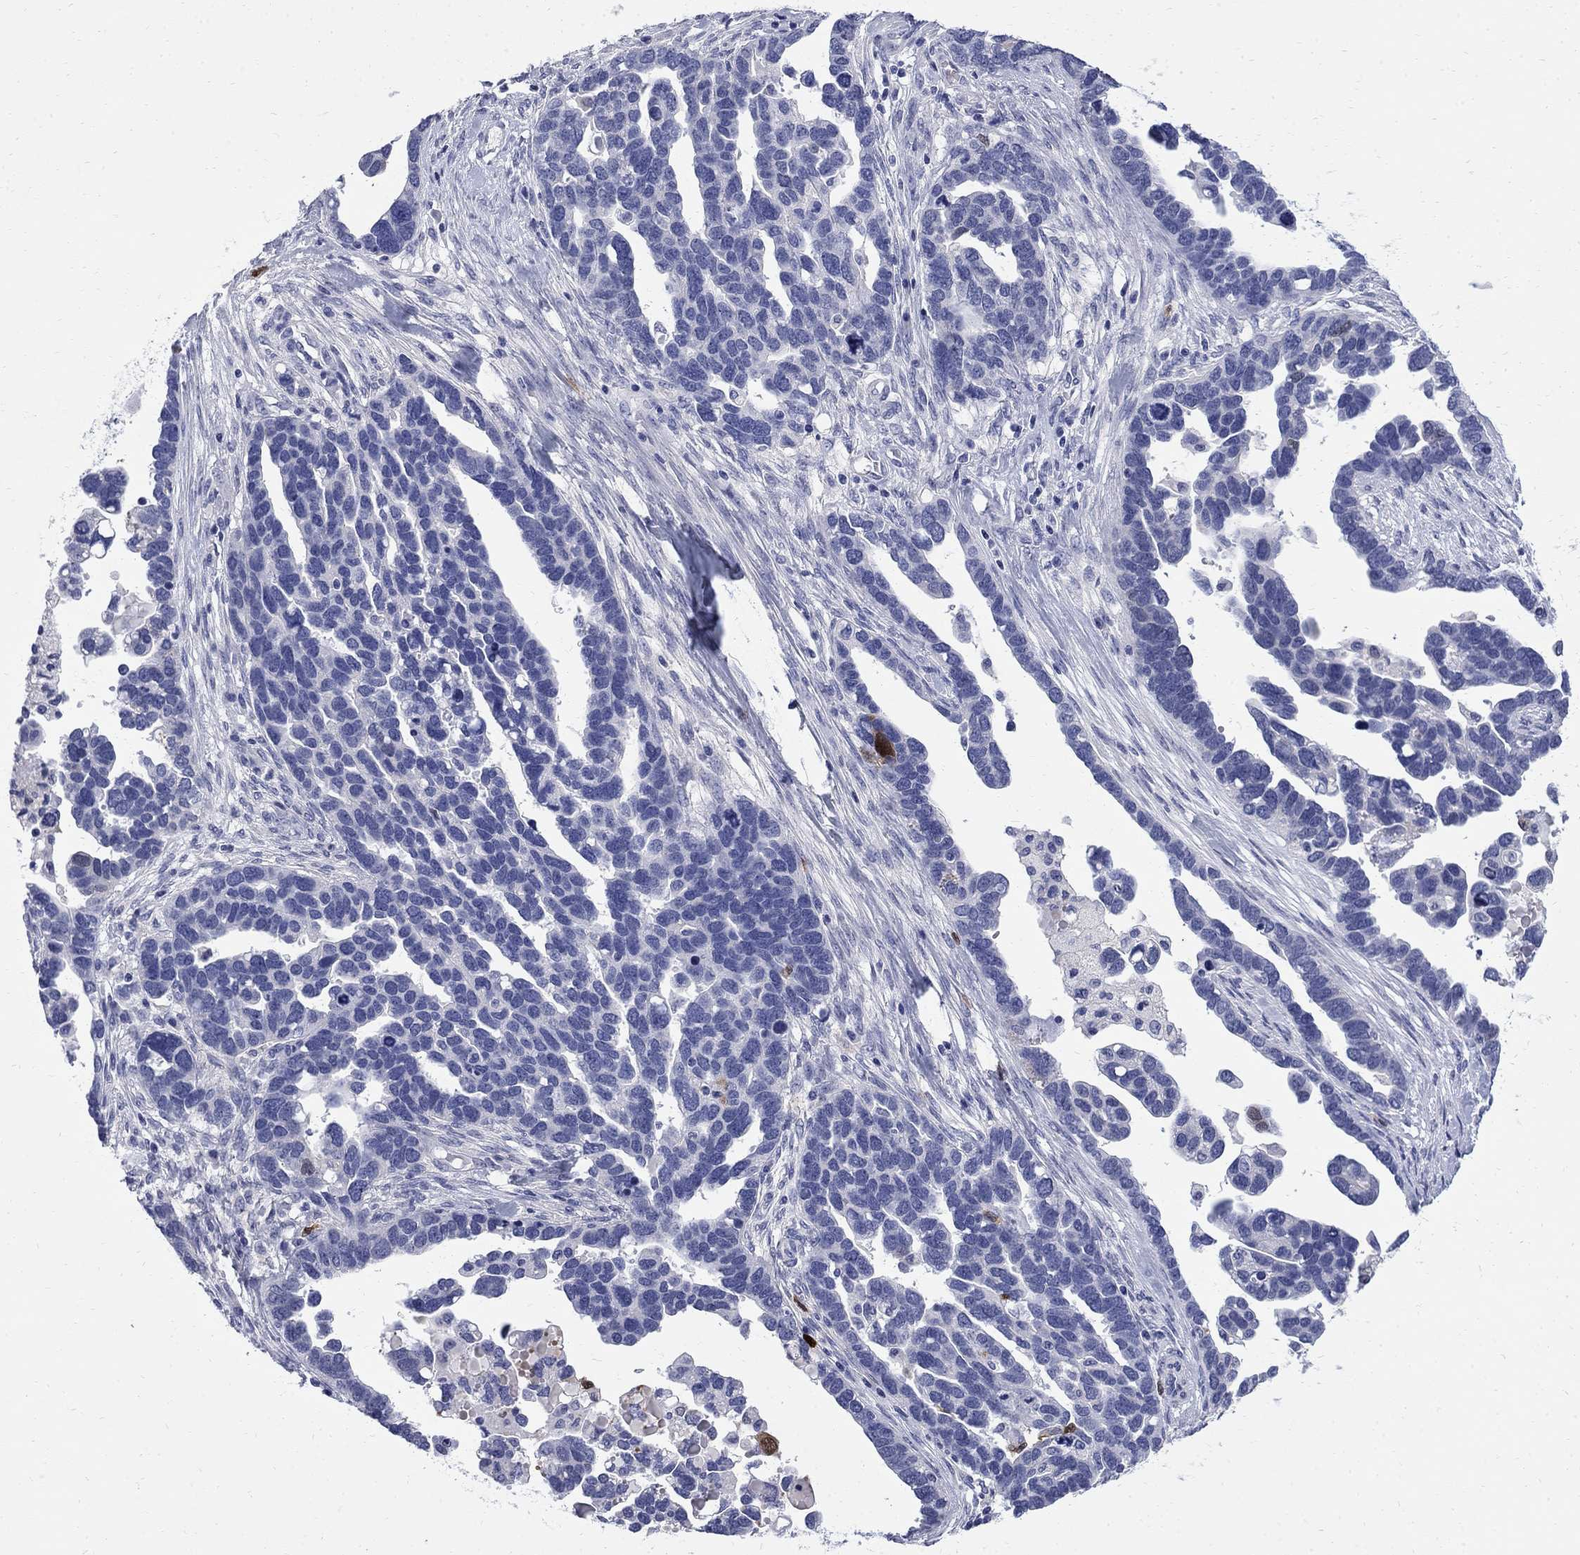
{"staining": {"intensity": "negative", "quantity": "none", "location": "none"}, "tissue": "ovarian cancer", "cell_type": "Tumor cells", "image_type": "cancer", "snomed": [{"axis": "morphology", "description": "Cystadenocarcinoma, serous, NOS"}, {"axis": "topography", "description": "Ovary"}], "caption": "Protein analysis of ovarian cancer shows no significant staining in tumor cells.", "gene": "SERPINB2", "patient": {"sex": "female", "age": 54}}